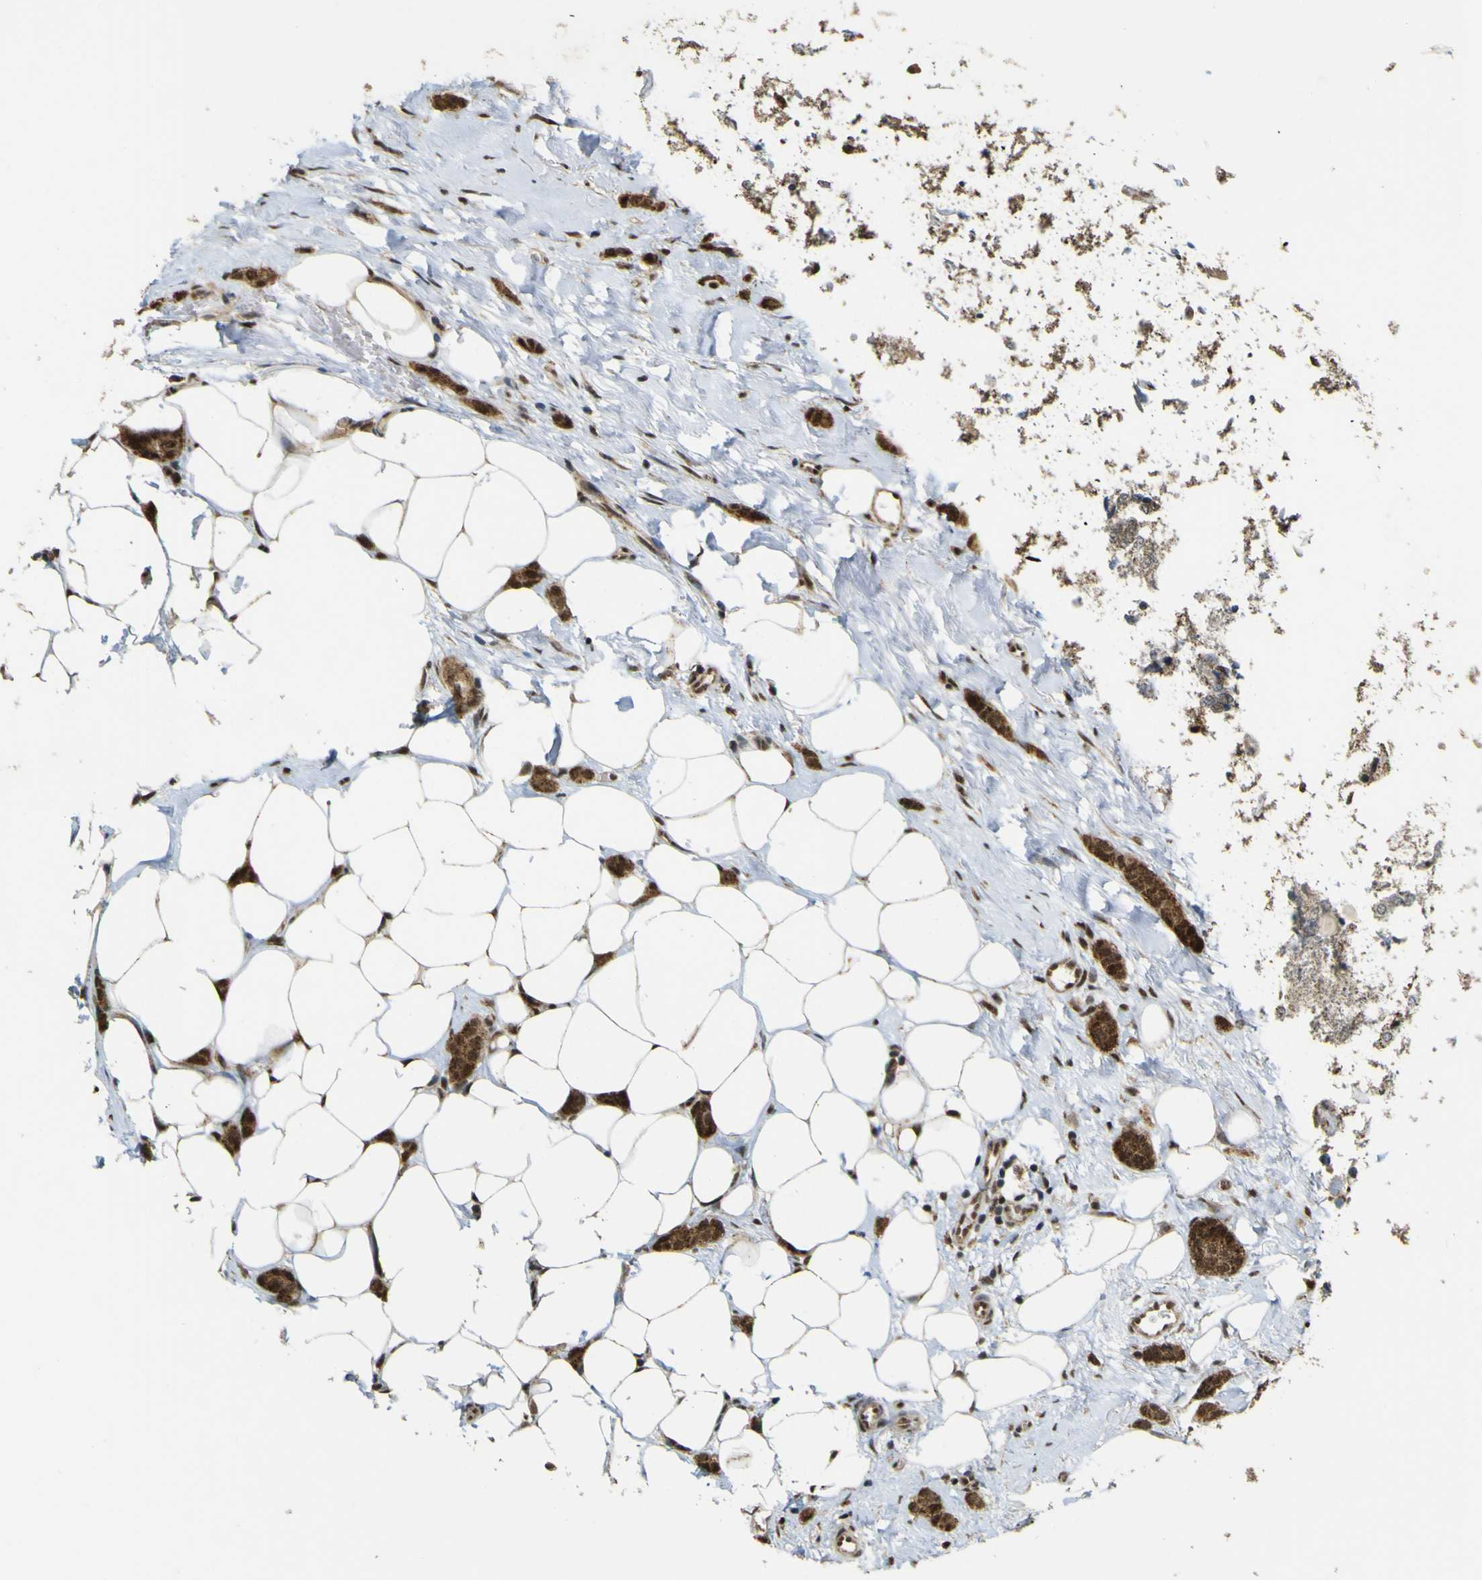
{"staining": {"intensity": "strong", "quantity": ">75%", "location": "cytoplasmic/membranous"}, "tissue": "breast cancer", "cell_type": "Tumor cells", "image_type": "cancer", "snomed": [{"axis": "morphology", "description": "Lobular carcinoma"}, {"axis": "topography", "description": "Skin"}, {"axis": "topography", "description": "Breast"}], "caption": "Lobular carcinoma (breast) stained for a protein (brown) demonstrates strong cytoplasmic/membranous positive expression in approximately >75% of tumor cells.", "gene": "ACBD5", "patient": {"sex": "female", "age": 46}}